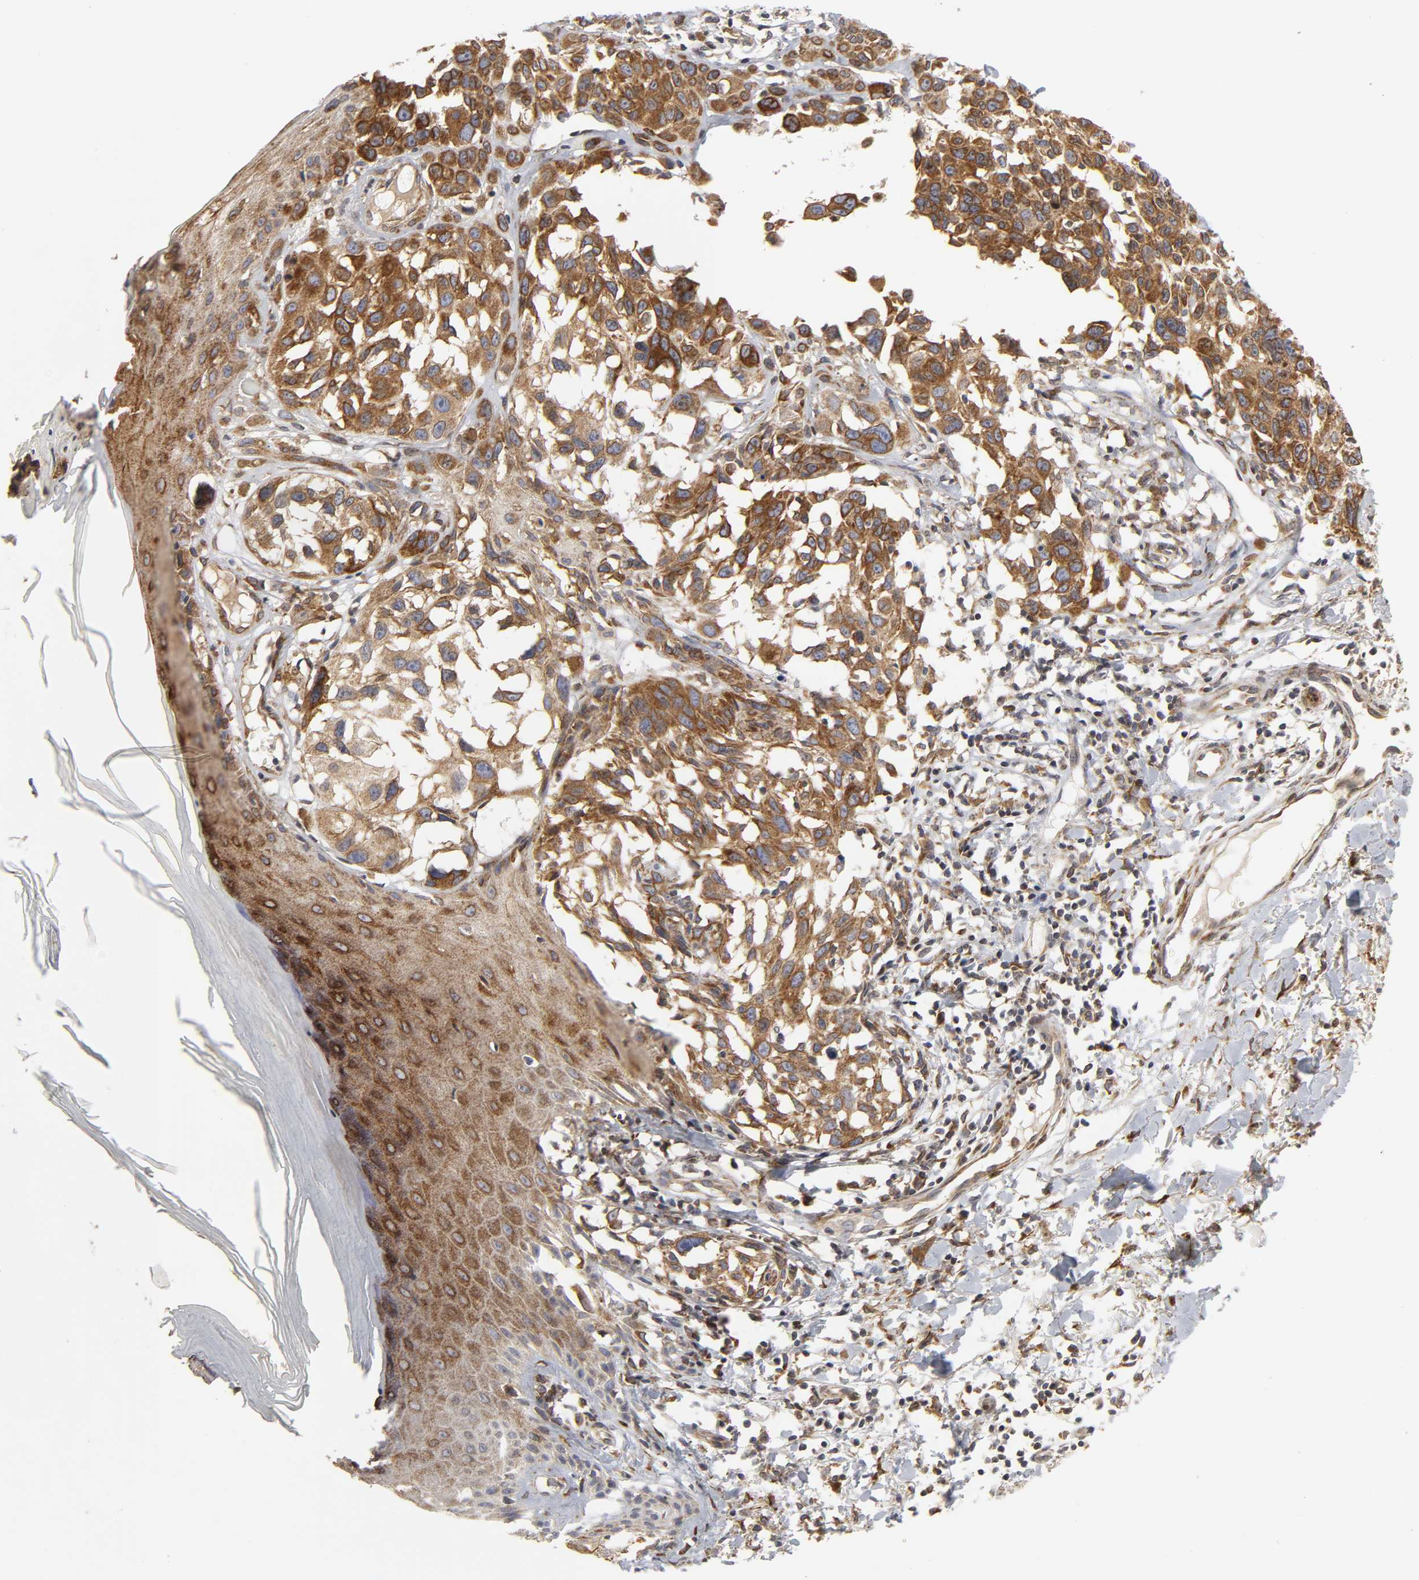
{"staining": {"intensity": "strong", "quantity": ">75%", "location": "cytoplasmic/membranous"}, "tissue": "melanoma", "cell_type": "Tumor cells", "image_type": "cancer", "snomed": [{"axis": "morphology", "description": "Malignant melanoma, NOS"}, {"axis": "topography", "description": "Skin"}], "caption": "Immunohistochemistry (IHC) histopathology image of neoplastic tissue: human melanoma stained using immunohistochemistry (IHC) exhibits high levels of strong protein expression localized specifically in the cytoplasmic/membranous of tumor cells, appearing as a cytoplasmic/membranous brown color.", "gene": "POR", "patient": {"sex": "female", "age": 77}}